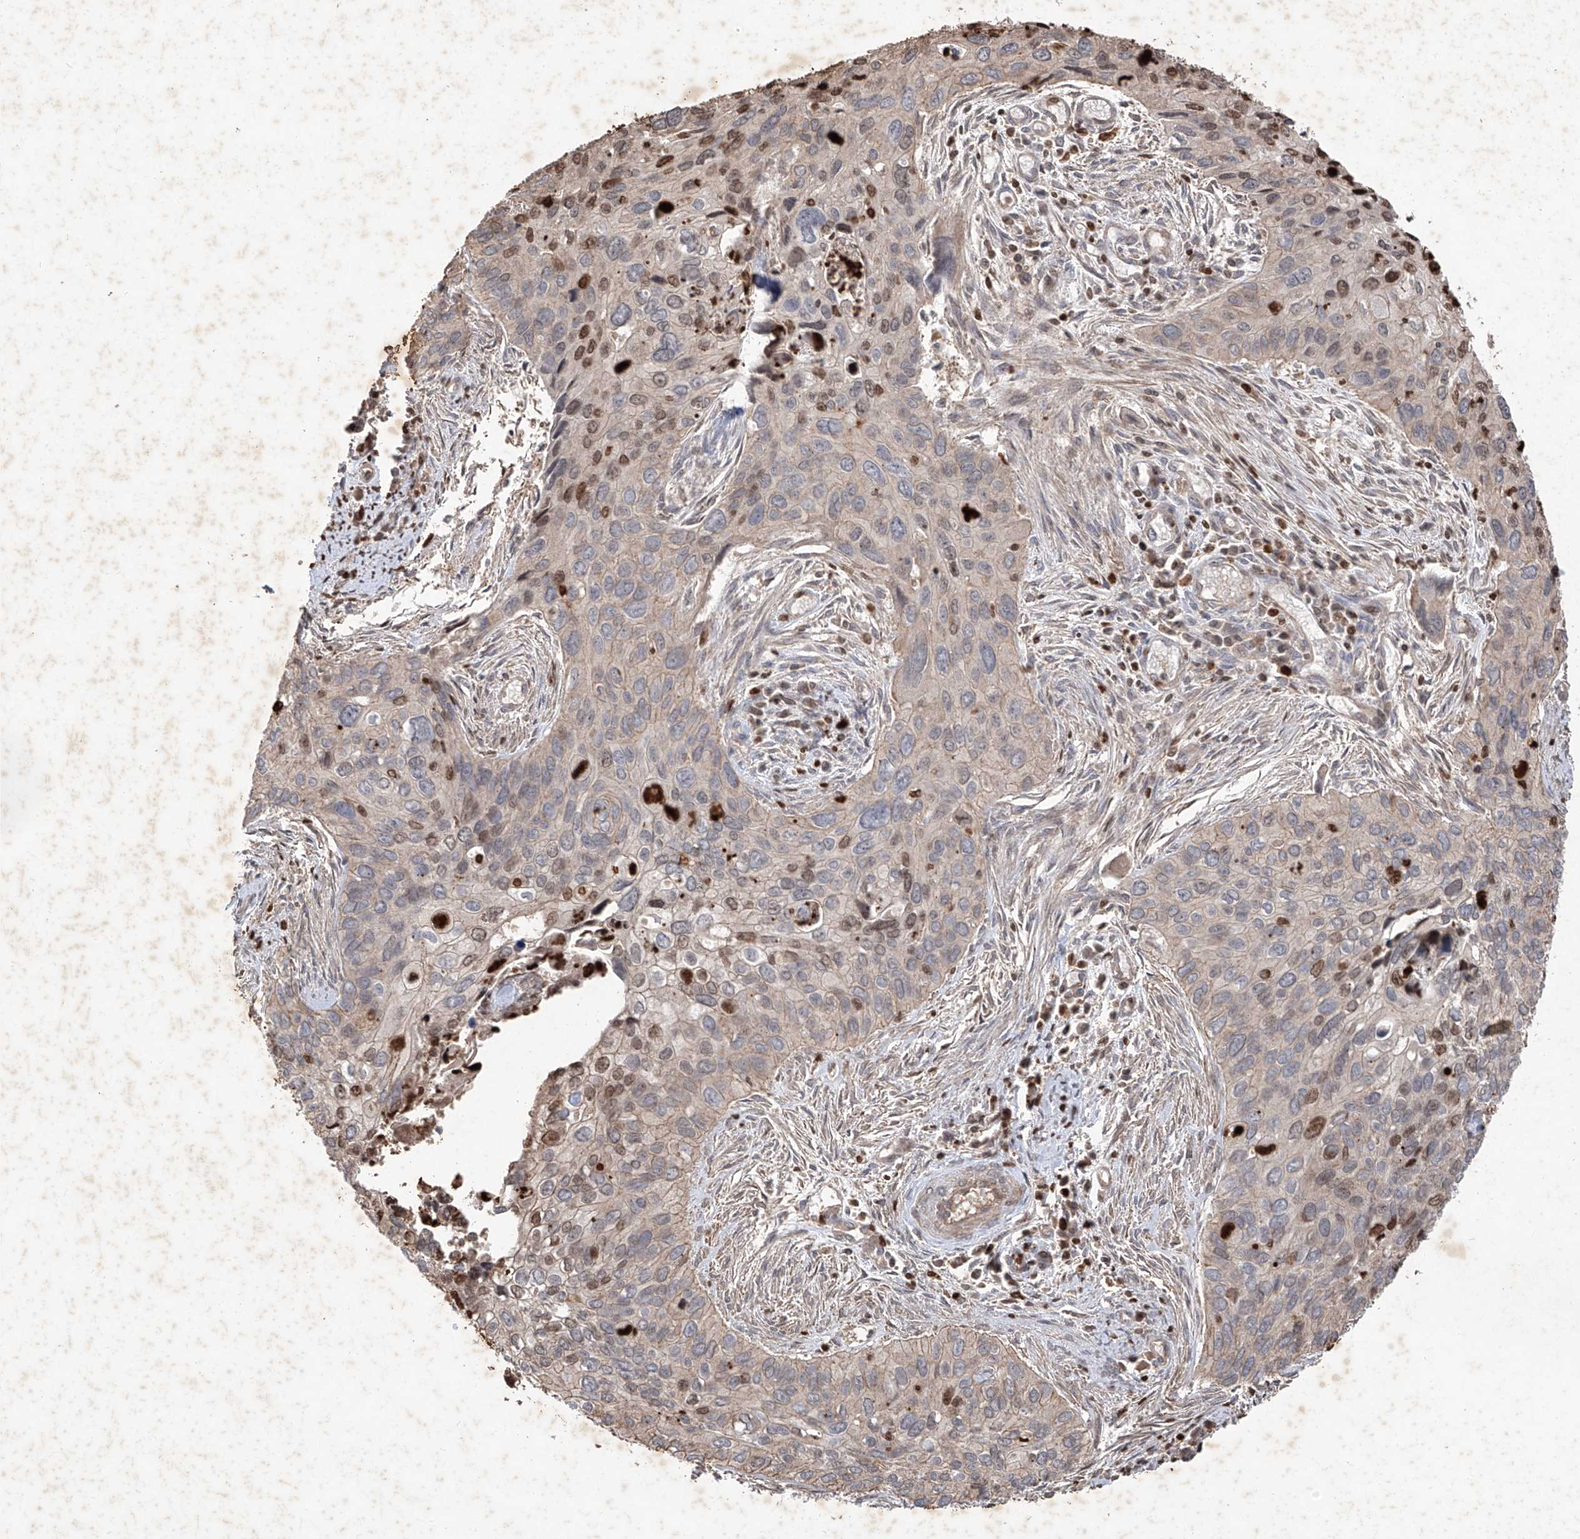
{"staining": {"intensity": "moderate", "quantity": "<25%", "location": "nuclear"}, "tissue": "cervical cancer", "cell_type": "Tumor cells", "image_type": "cancer", "snomed": [{"axis": "morphology", "description": "Squamous cell carcinoma, NOS"}, {"axis": "topography", "description": "Cervix"}], "caption": "IHC of human cervical cancer (squamous cell carcinoma) reveals low levels of moderate nuclear expression in about <25% of tumor cells.", "gene": "EDN1", "patient": {"sex": "female", "age": 55}}